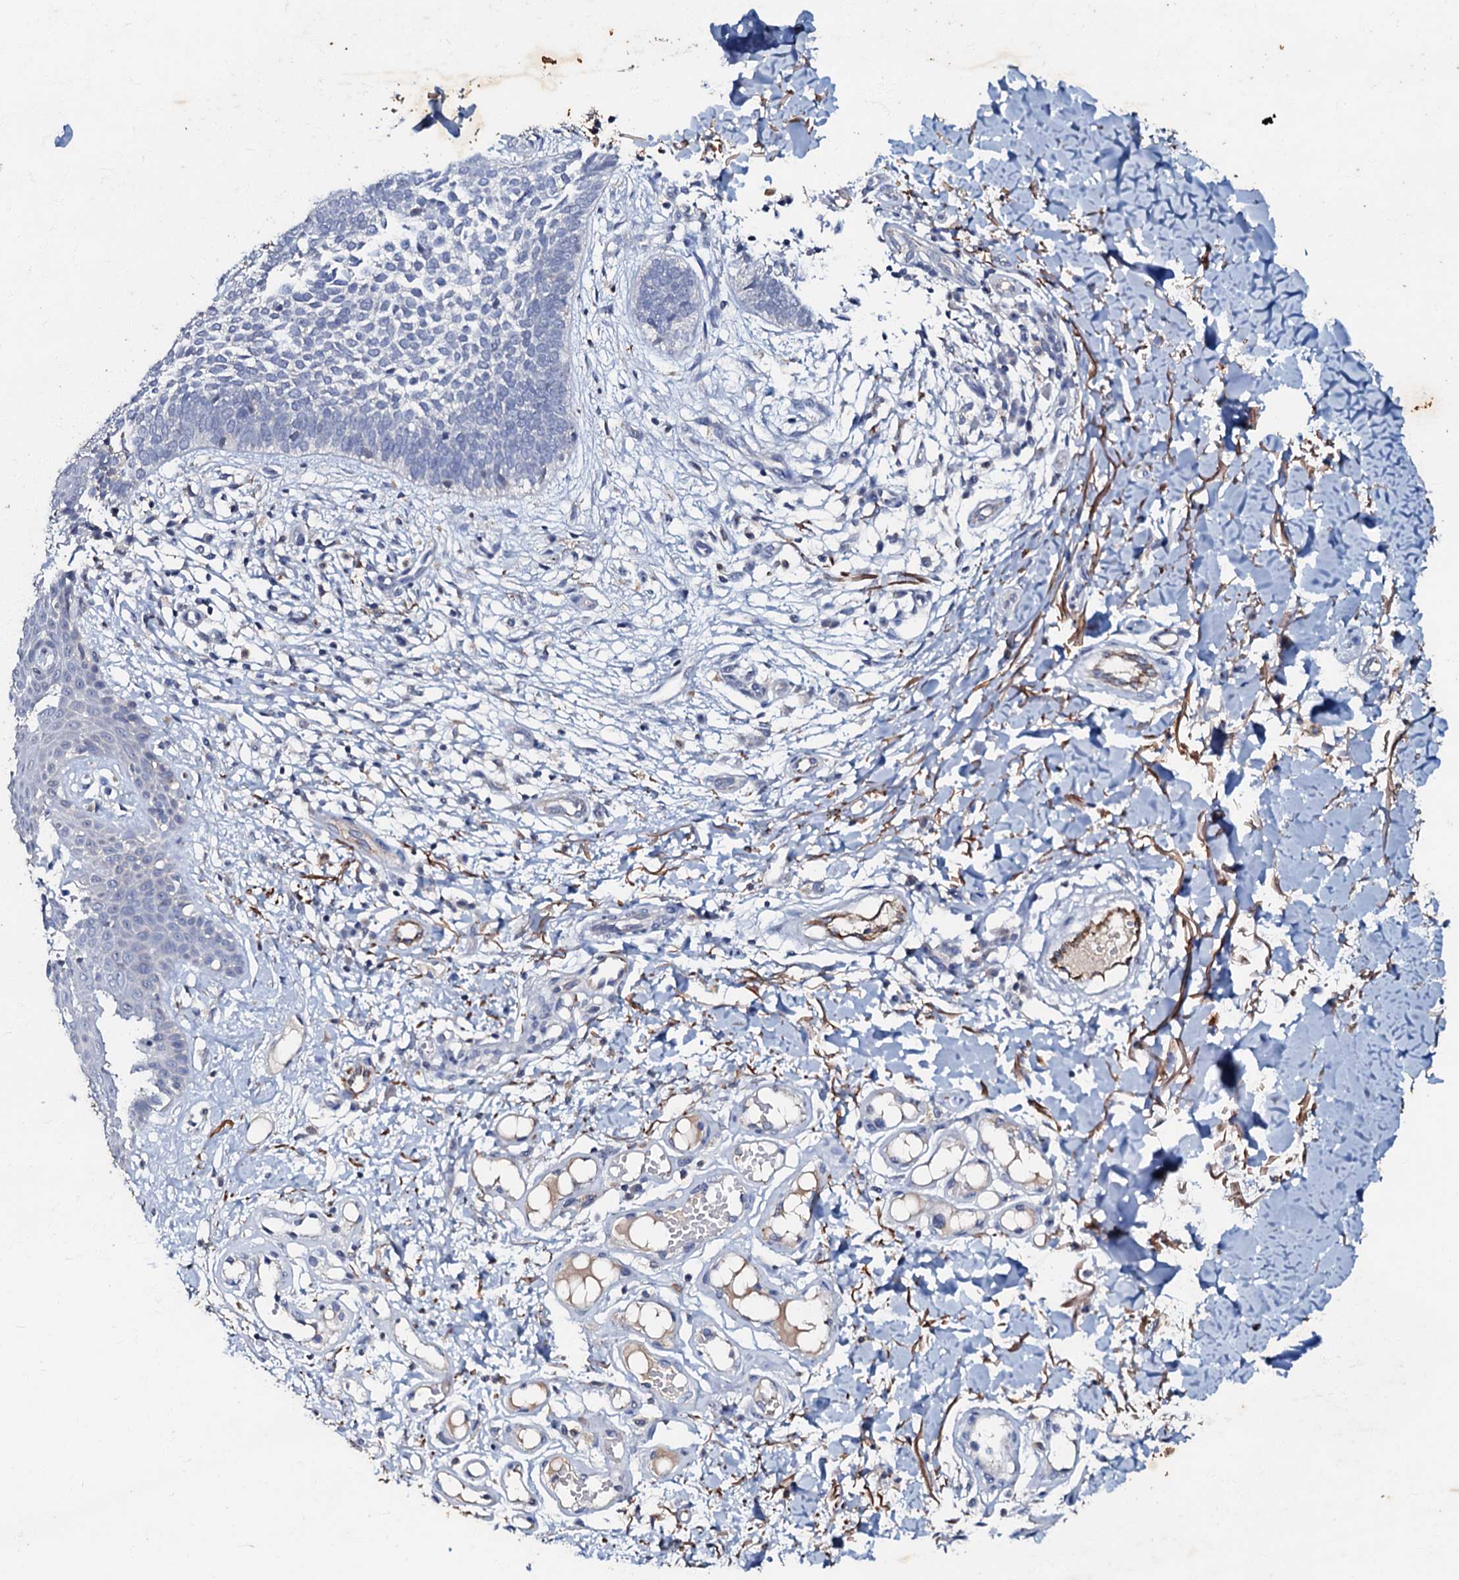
{"staining": {"intensity": "negative", "quantity": "none", "location": "none"}, "tissue": "skin cancer", "cell_type": "Tumor cells", "image_type": "cancer", "snomed": [{"axis": "morphology", "description": "Basal cell carcinoma"}, {"axis": "topography", "description": "Skin"}], "caption": "Human basal cell carcinoma (skin) stained for a protein using immunohistochemistry (IHC) reveals no positivity in tumor cells.", "gene": "MANSC4", "patient": {"sex": "female", "age": 64}}